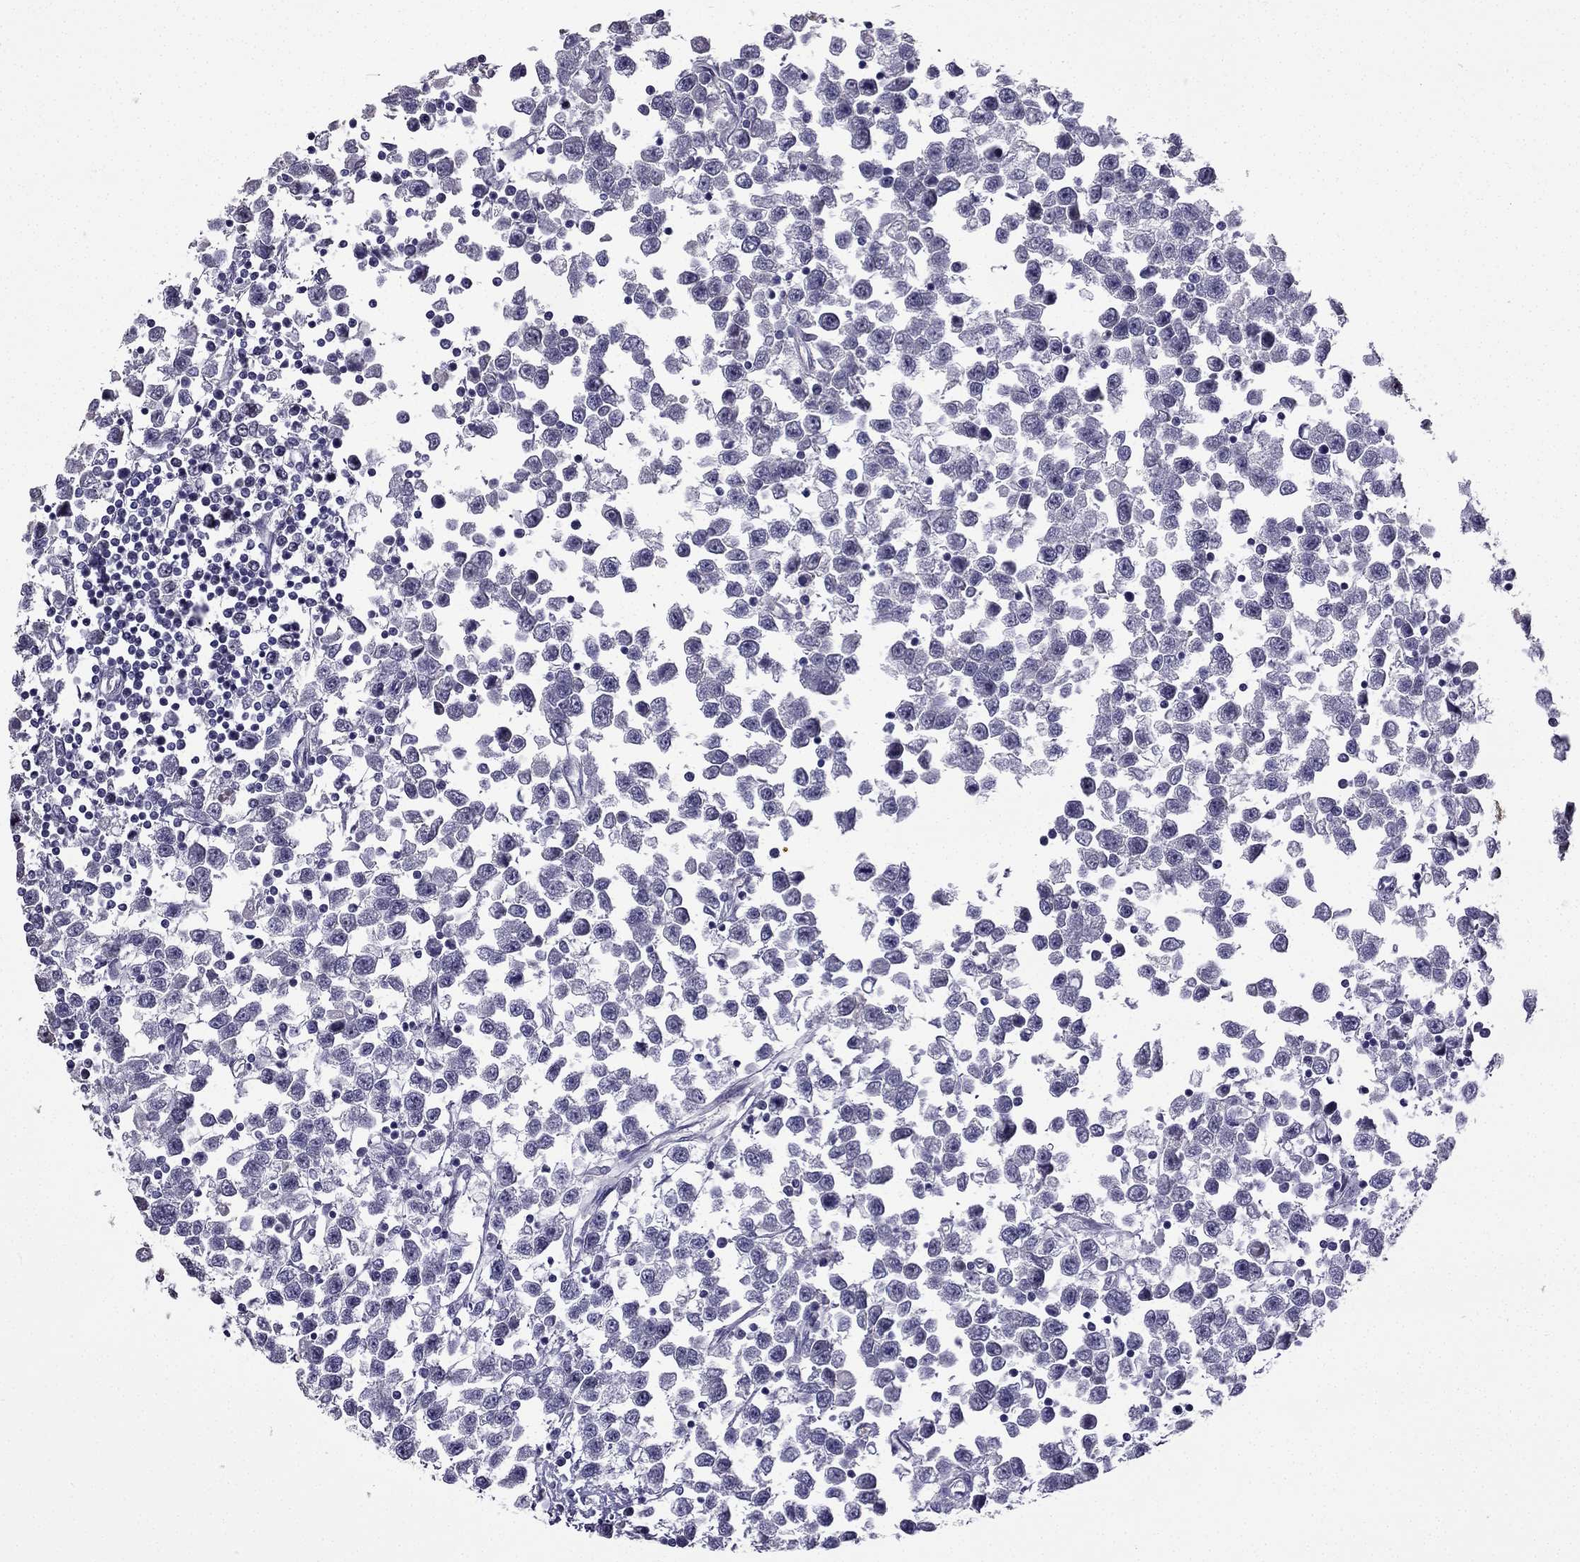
{"staining": {"intensity": "negative", "quantity": "none", "location": "none"}, "tissue": "testis cancer", "cell_type": "Tumor cells", "image_type": "cancer", "snomed": [{"axis": "morphology", "description": "Seminoma, NOS"}, {"axis": "topography", "description": "Testis"}], "caption": "Immunohistochemistry (IHC) of human seminoma (testis) demonstrates no expression in tumor cells.", "gene": "UHRF1", "patient": {"sex": "male", "age": 34}}